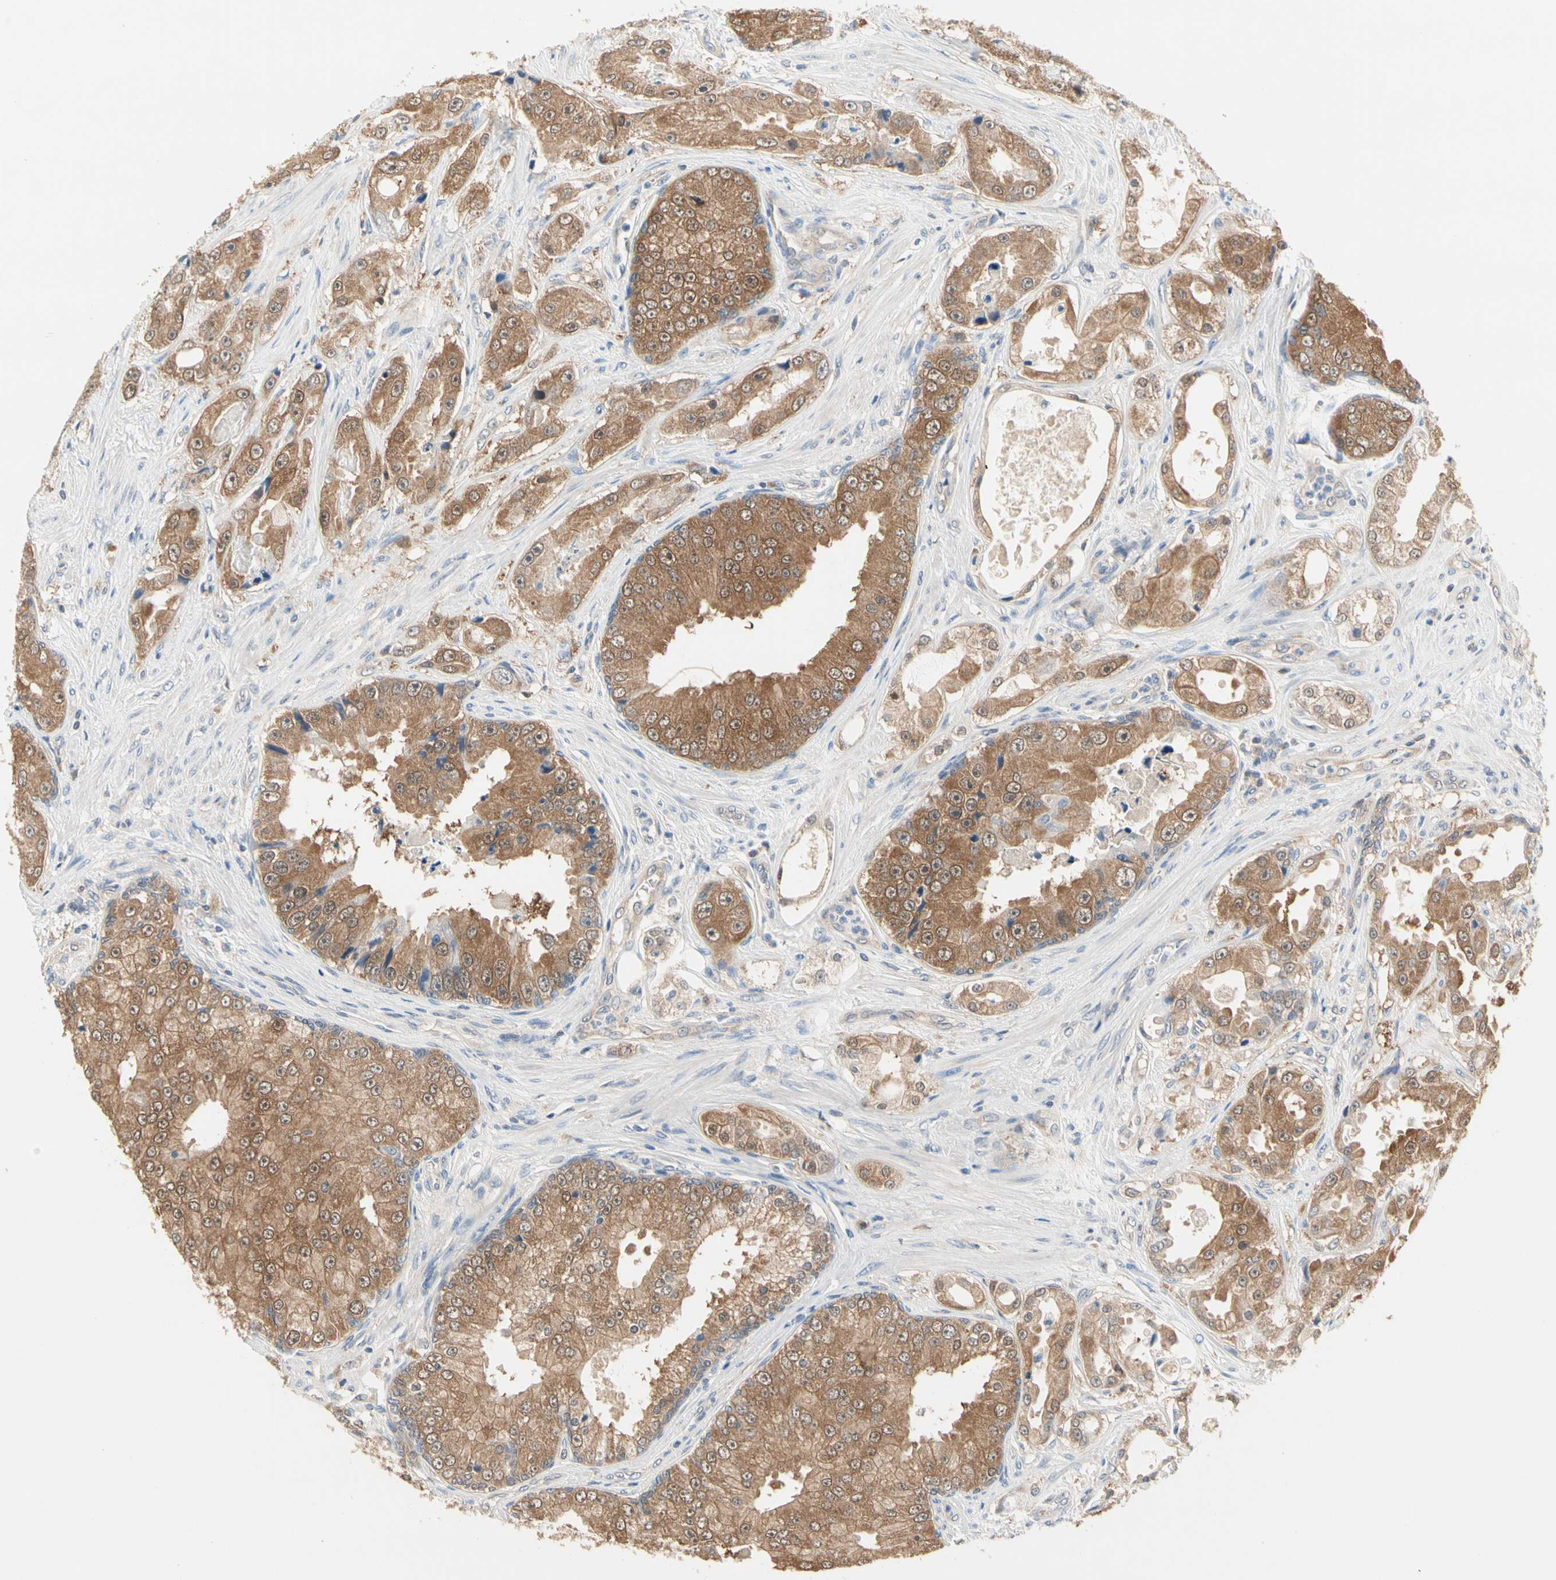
{"staining": {"intensity": "strong", "quantity": ">75%", "location": "cytoplasmic/membranous"}, "tissue": "prostate cancer", "cell_type": "Tumor cells", "image_type": "cancer", "snomed": [{"axis": "morphology", "description": "Adenocarcinoma, High grade"}, {"axis": "topography", "description": "Prostate"}], "caption": "Tumor cells reveal strong cytoplasmic/membranous expression in approximately >75% of cells in prostate cancer.", "gene": "MPI", "patient": {"sex": "male", "age": 73}}